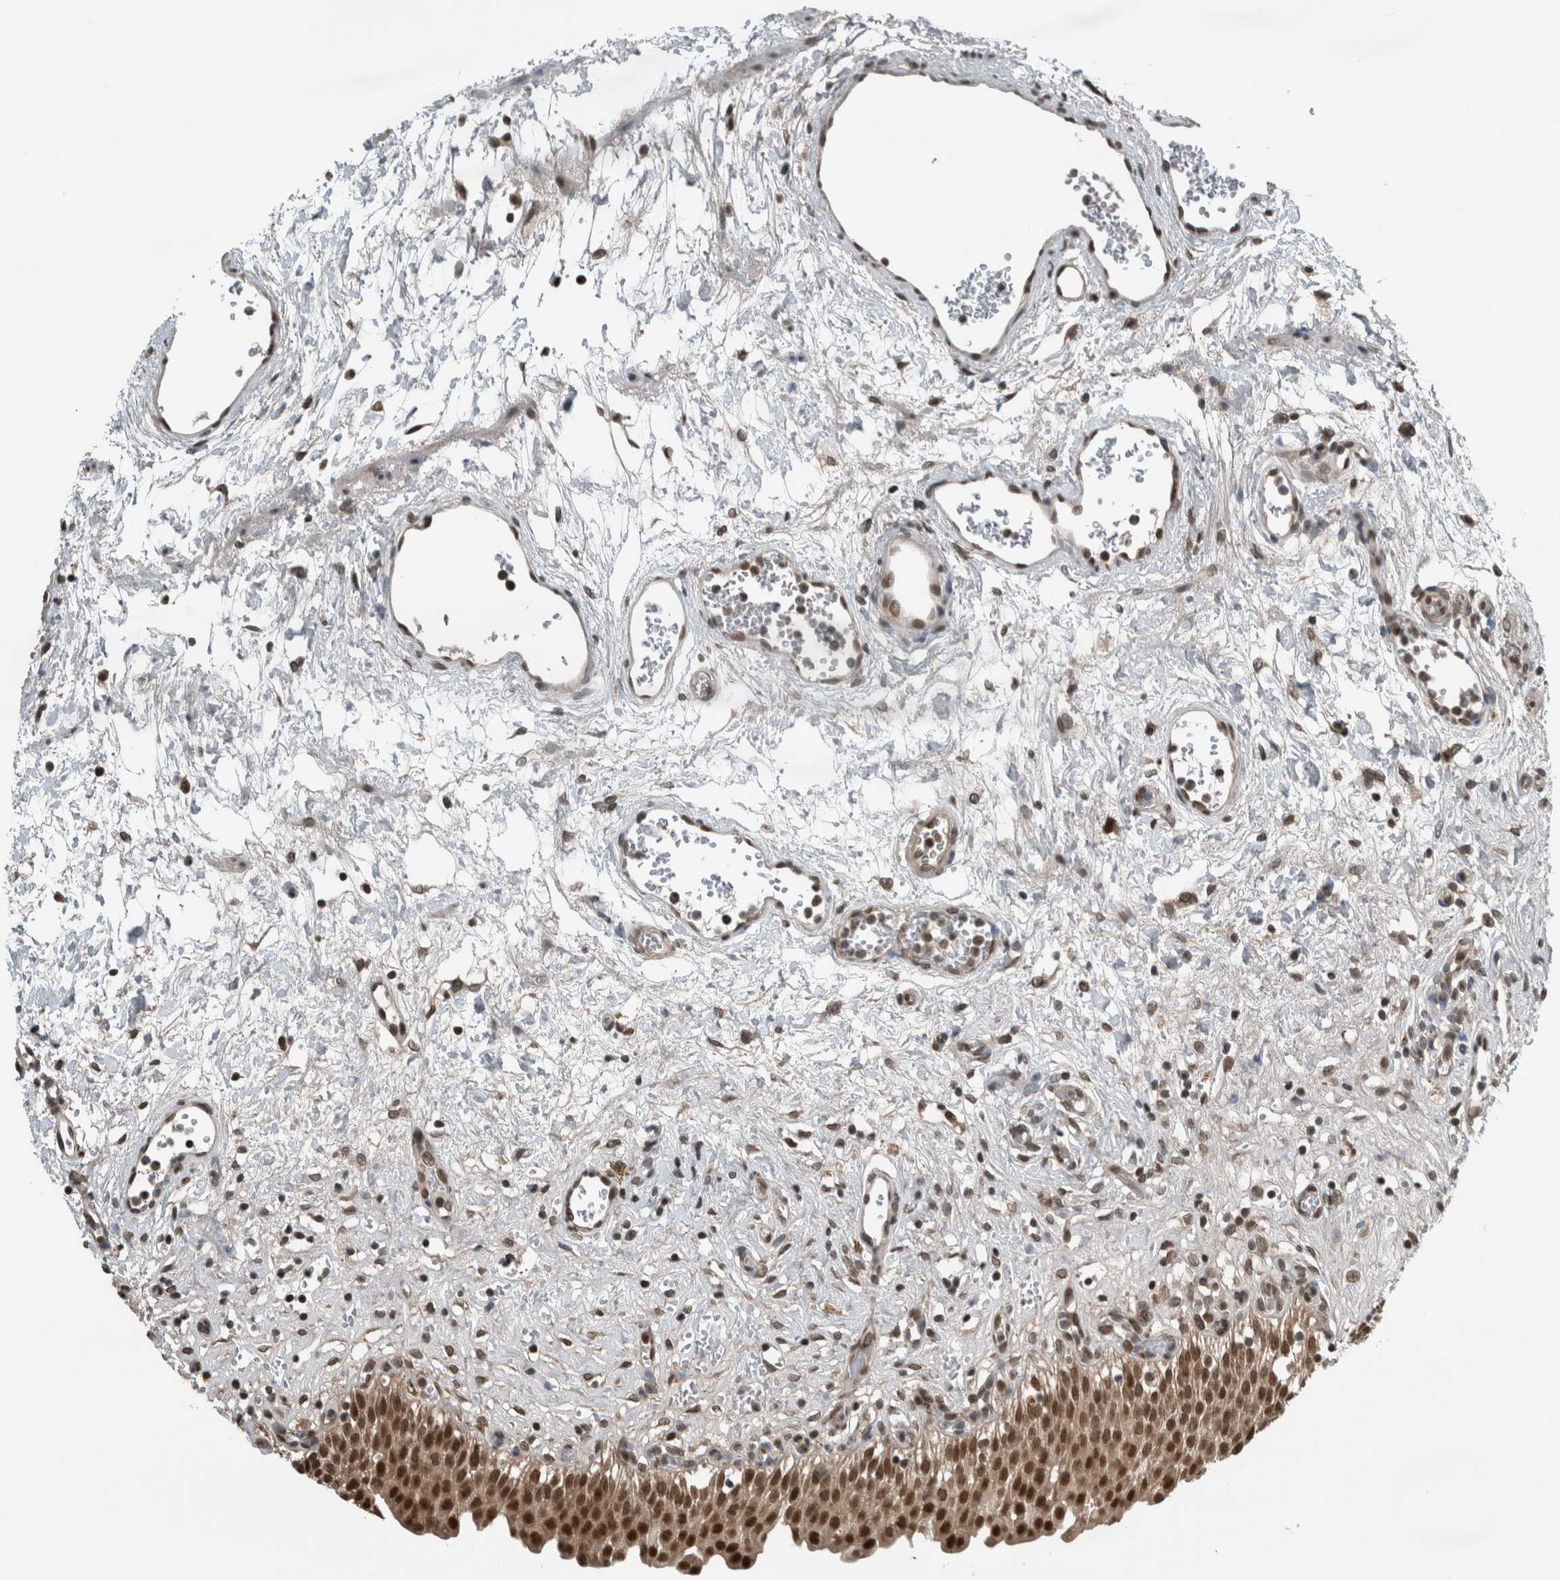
{"staining": {"intensity": "strong", "quantity": ">75%", "location": "cytoplasmic/membranous,nuclear"}, "tissue": "urinary bladder", "cell_type": "Urothelial cells", "image_type": "normal", "snomed": [{"axis": "morphology", "description": "Urothelial carcinoma, High grade"}, {"axis": "topography", "description": "Urinary bladder"}], "caption": "Urinary bladder stained with a brown dye shows strong cytoplasmic/membranous,nuclear positive expression in approximately >75% of urothelial cells.", "gene": "SPAG7", "patient": {"sex": "male", "age": 46}}